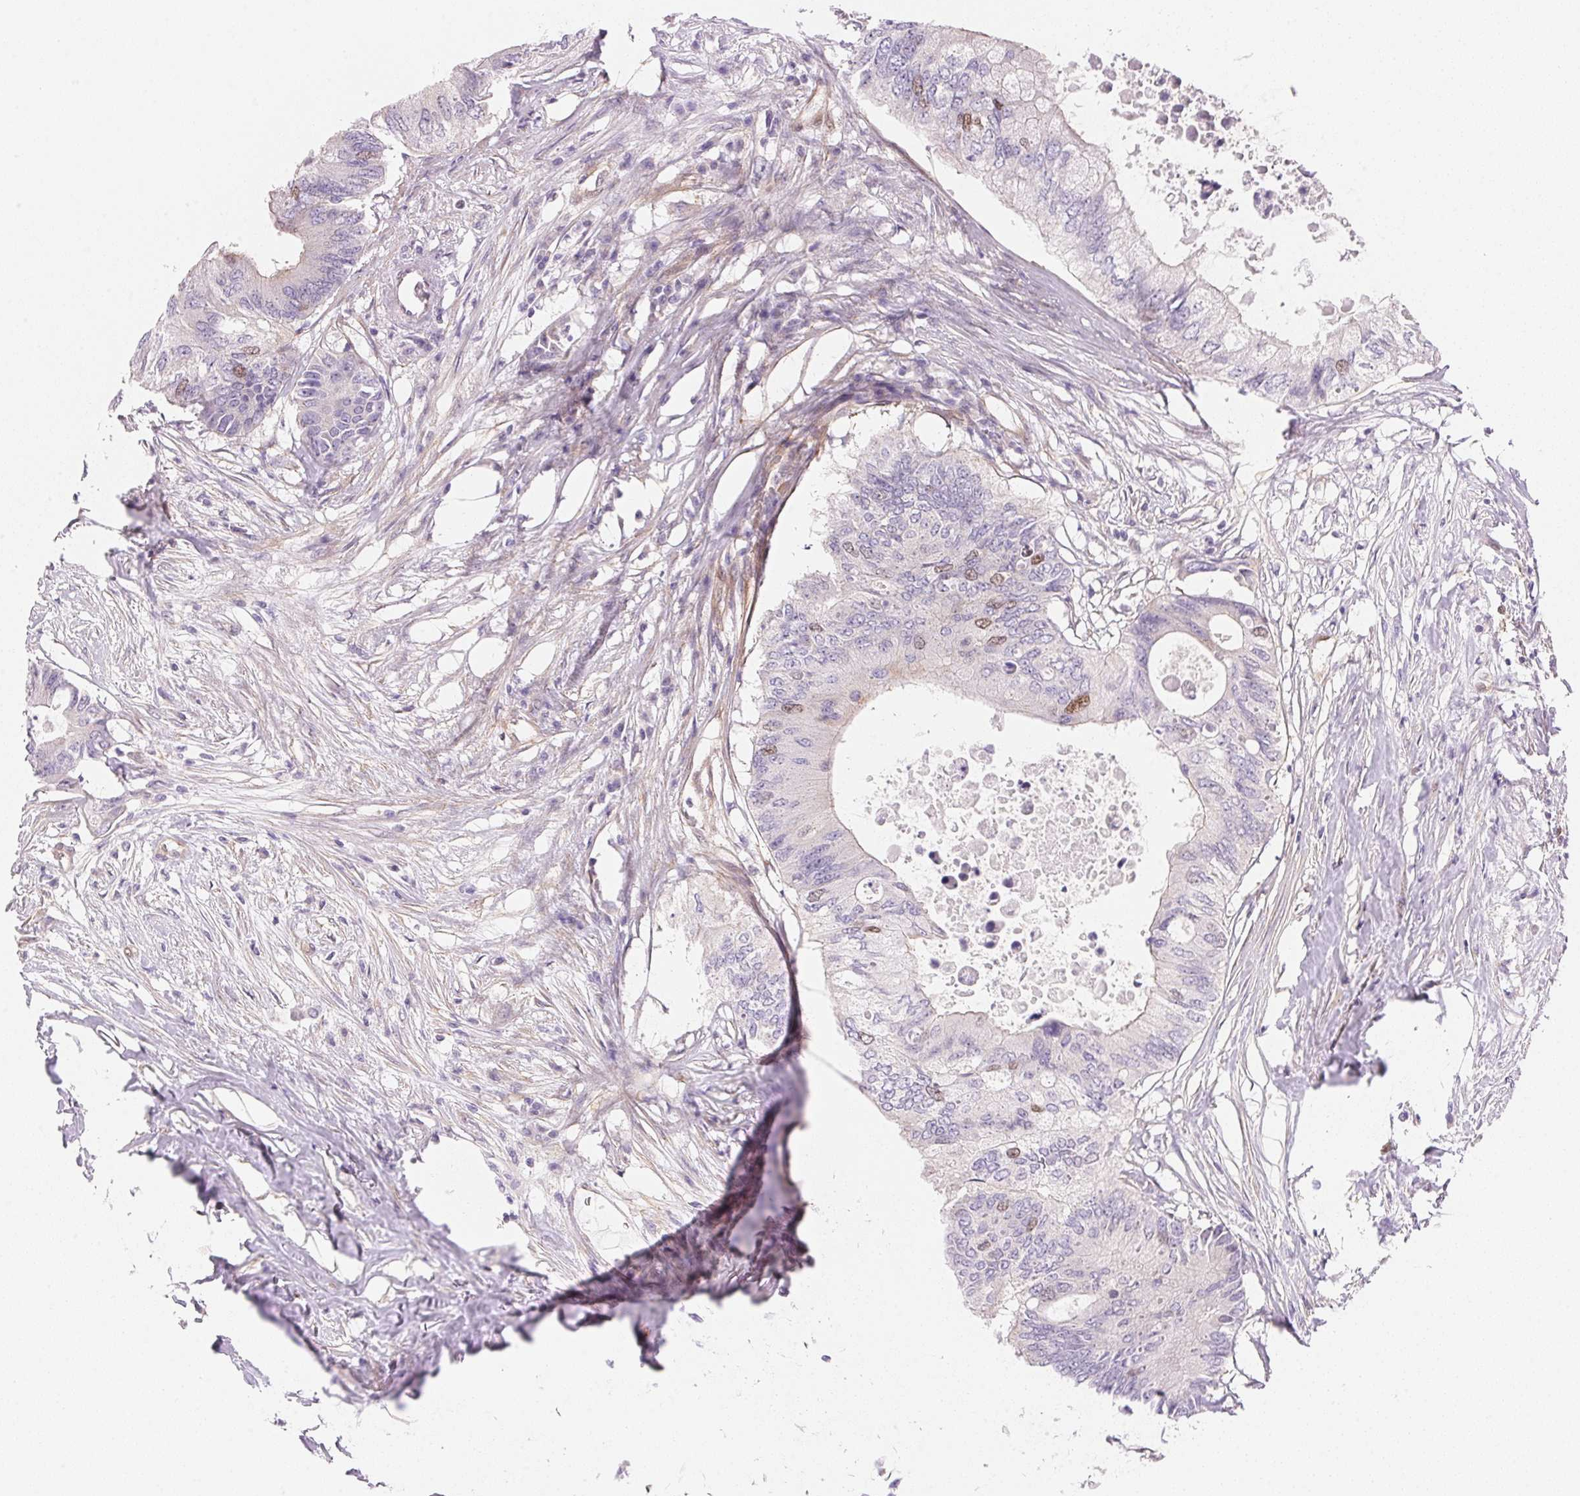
{"staining": {"intensity": "weak", "quantity": "<25%", "location": "nuclear"}, "tissue": "colorectal cancer", "cell_type": "Tumor cells", "image_type": "cancer", "snomed": [{"axis": "morphology", "description": "Adenocarcinoma, NOS"}, {"axis": "topography", "description": "Colon"}], "caption": "Tumor cells show no significant protein expression in colorectal cancer (adenocarcinoma). (DAB (3,3'-diaminobenzidine) immunohistochemistry (IHC) with hematoxylin counter stain).", "gene": "SMTN", "patient": {"sex": "male", "age": 71}}